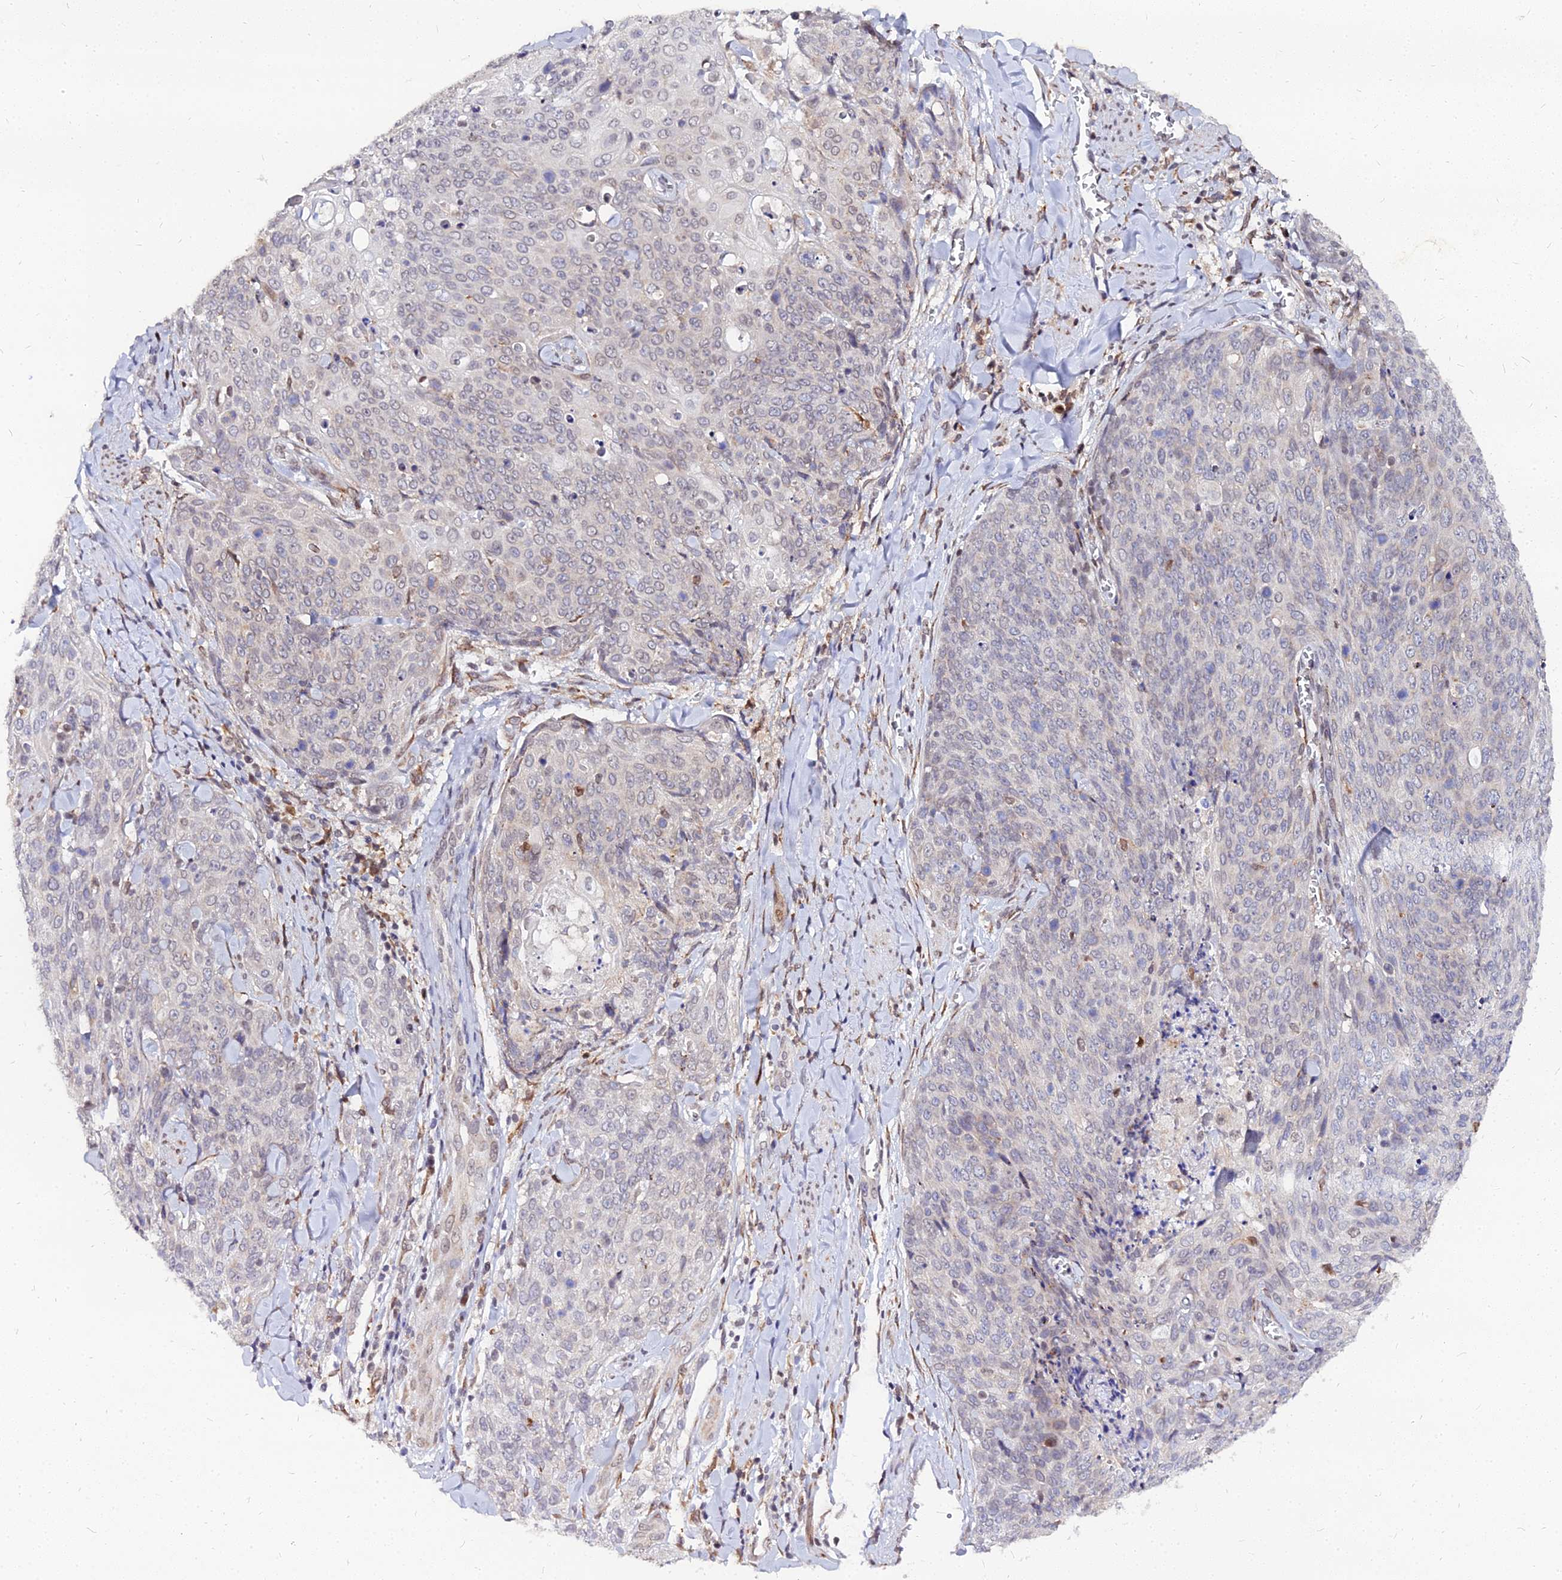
{"staining": {"intensity": "negative", "quantity": "none", "location": "none"}, "tissue": "skin cancer", "cell_type": "Tumor cells", "image_type": "cancer", "snomed": [{"axis": "morphology", "description": "Squamous cell carcinoma, NOS"}, {"axis": "topography", "description": "Skin"}, {"axis": "topography", "description": "Vulva"}], "caption": "DAB immunohistochemical staining of squamous cell carcinoma (skin) exhibits no significant expression in tumor cells.", "gene": "RNF121", "patient": {"sex": "female", "age": 85}}